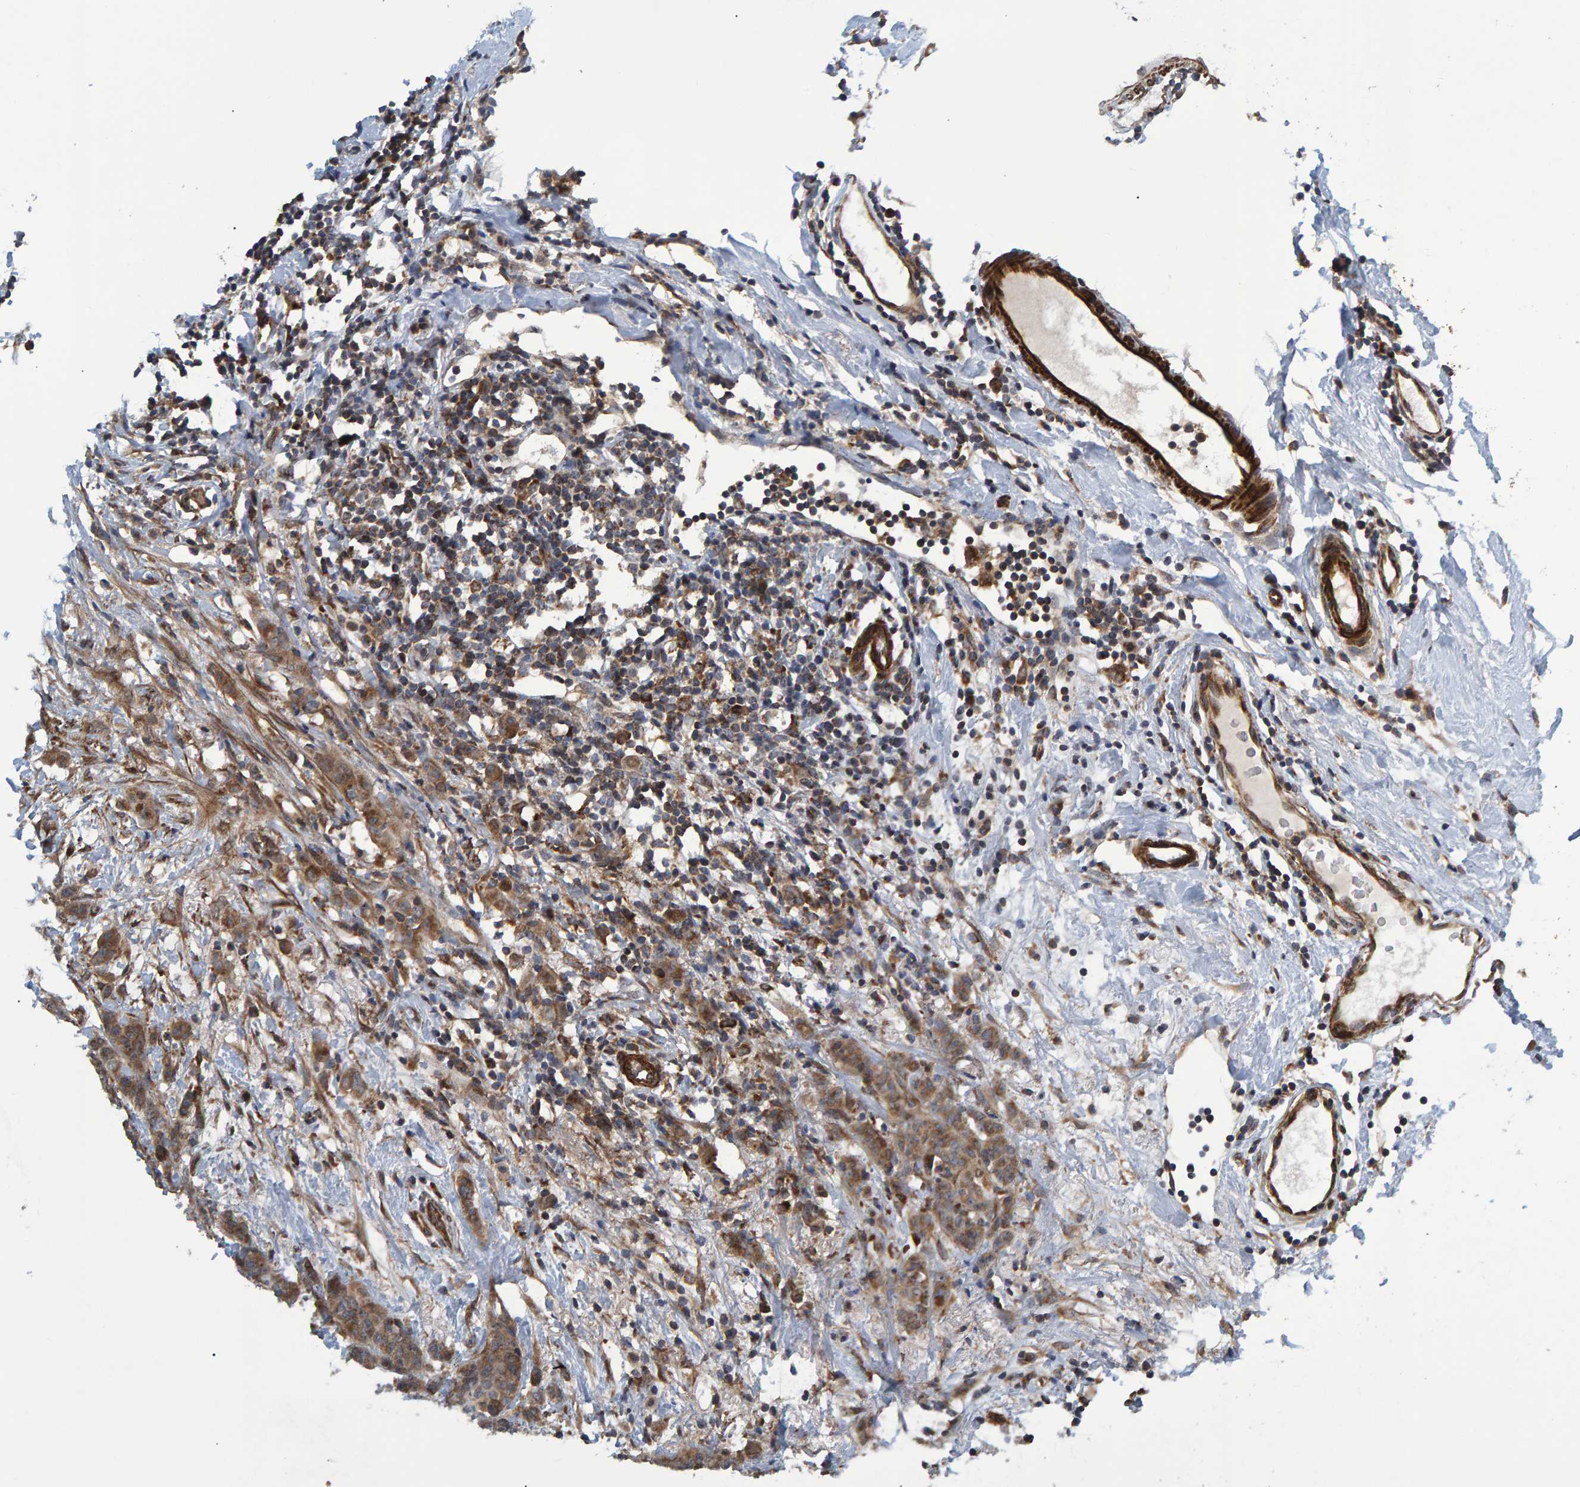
{"staining": {"intensity": "moderate", "quantity": ">75%", "location": "cytoplasmic/membranous"}, "tissue": "breast cancer", "cell_type": "Tumor cells", "image_type": "cancer", "snomed": [{"axis": "morphology", "description": "Normal tissue, NOS"}, {"axis": "morphology", "description": "Duct carcinoma"}, {"axis": "topography", "description": "Breast"}], "caption": "Immunohistochemical staining of breast cancer displays medium levels of moderate cytoplasmic/membranous protein positivity in about >75% of tumor cells.", "gene": "ATP6V1H", "patient": {"sex": "female", "age": 40}}